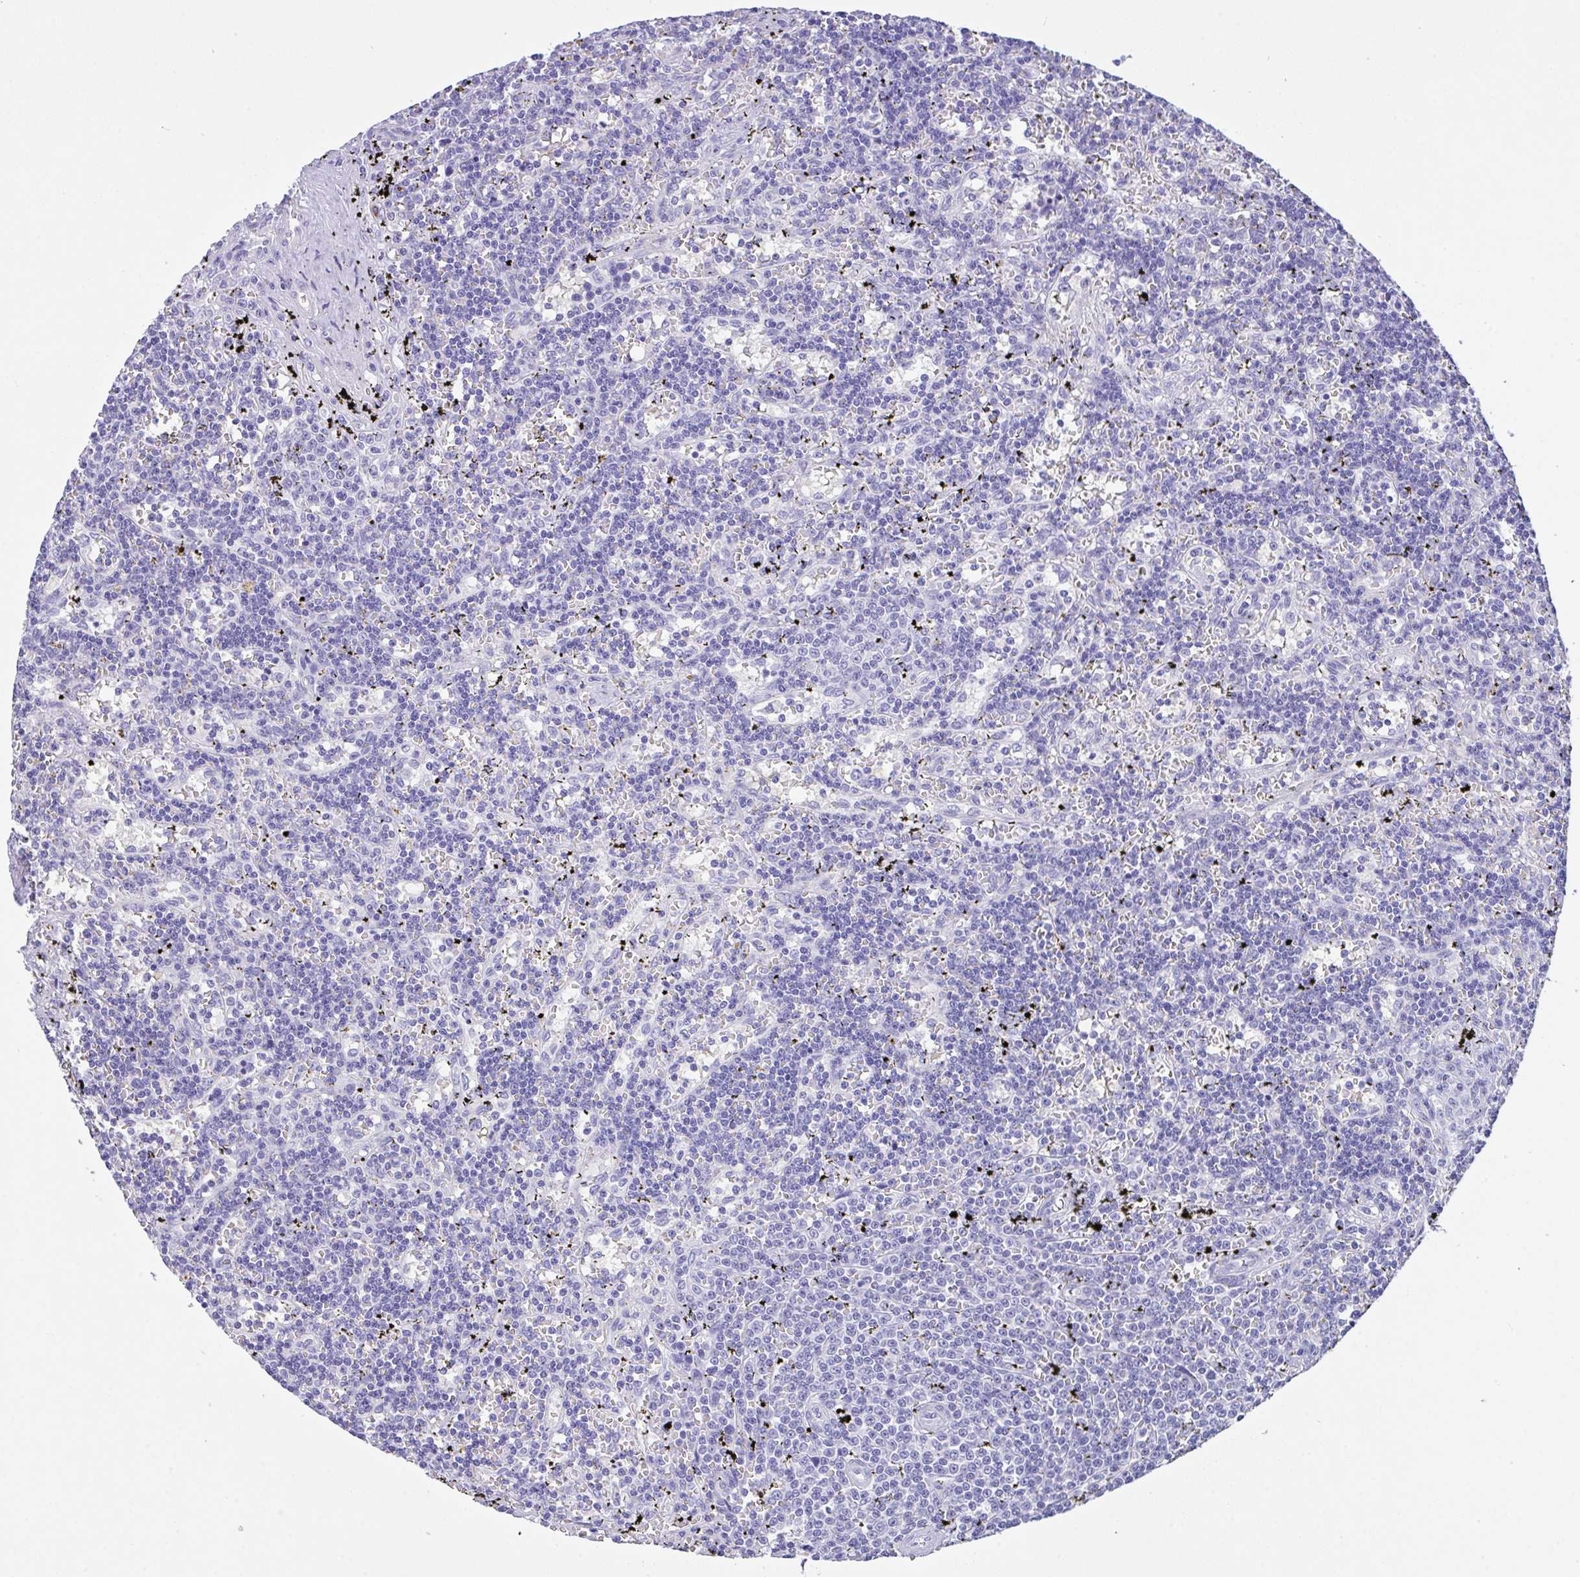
{"staining": {"intensity": "negative", "quantity": "none", "location": "none"}, "tissue": "lymphoma", "cell_type": "Tumor cells", "image_type": "cancer", "snomed": [{"axis": "morphology", "description": "Malignant lymphoma, non-Hodgkin's type, Low grade"}, {"axis": "topography", "description": "Spleen"}], "caption": "This is an immunohistochemistry (IHC) histopathology image of human lymphoma. There is no expression in tumor cells.", "gene": "FBXL20", "patient": {"sex": "male", "age": 60}}